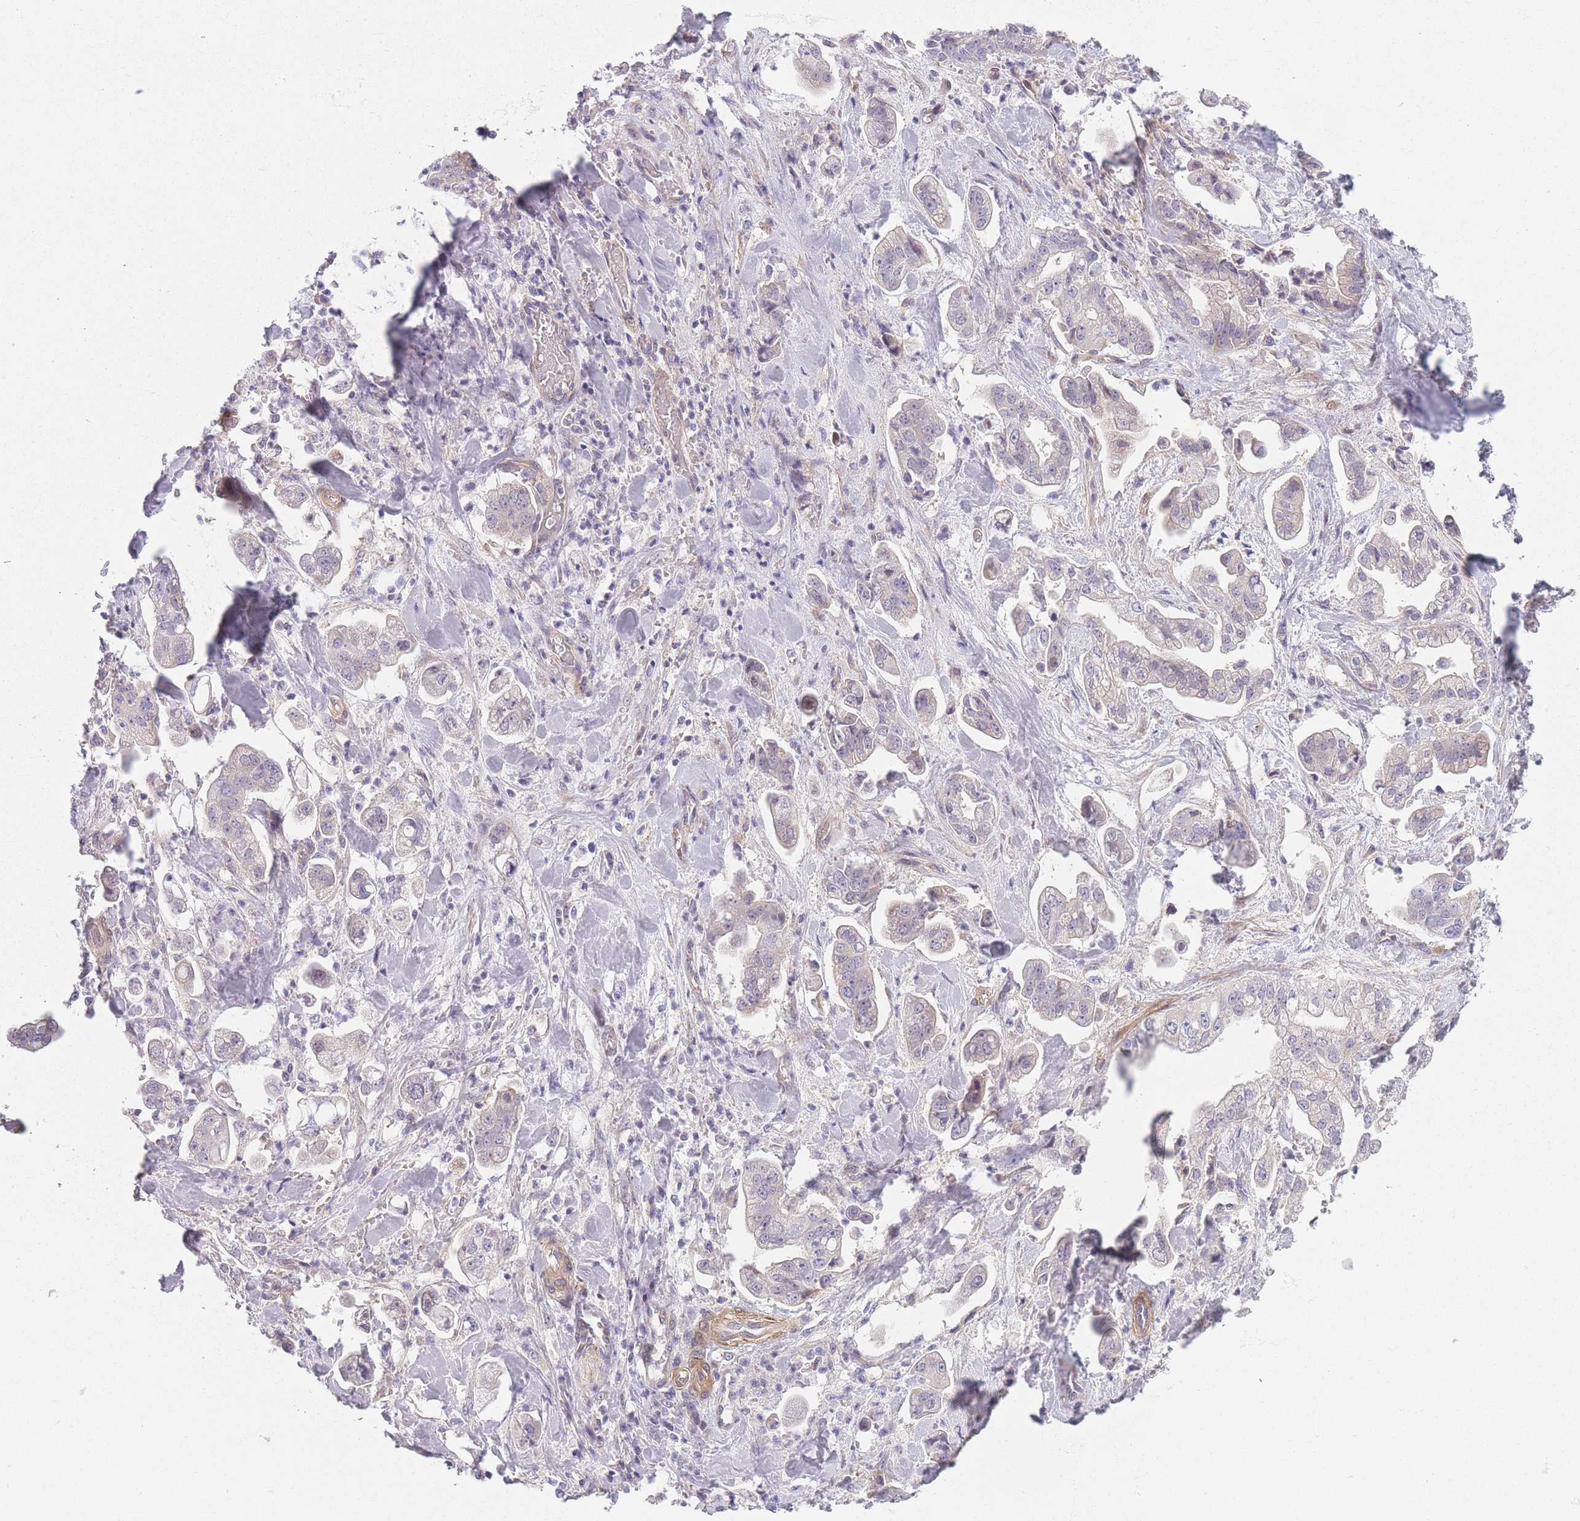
{"staining": {"intensity": "negative", "quantity": "none", "location": "none"}, "tissue": "stomach cancer", "cell_type": "Tumor cells", "image_type": "cancer", "snomed": [{"axis": "morphology", "description": "Adenocarcinoma, NOS"}, {"axis": "topography", "description": "Stomach"}], "caption": "There is no significant expression in tumor cells of stomach adenocarcinoma.", "gene": "SLC7A6", "patient": {"sex": "male", "age": 62}}